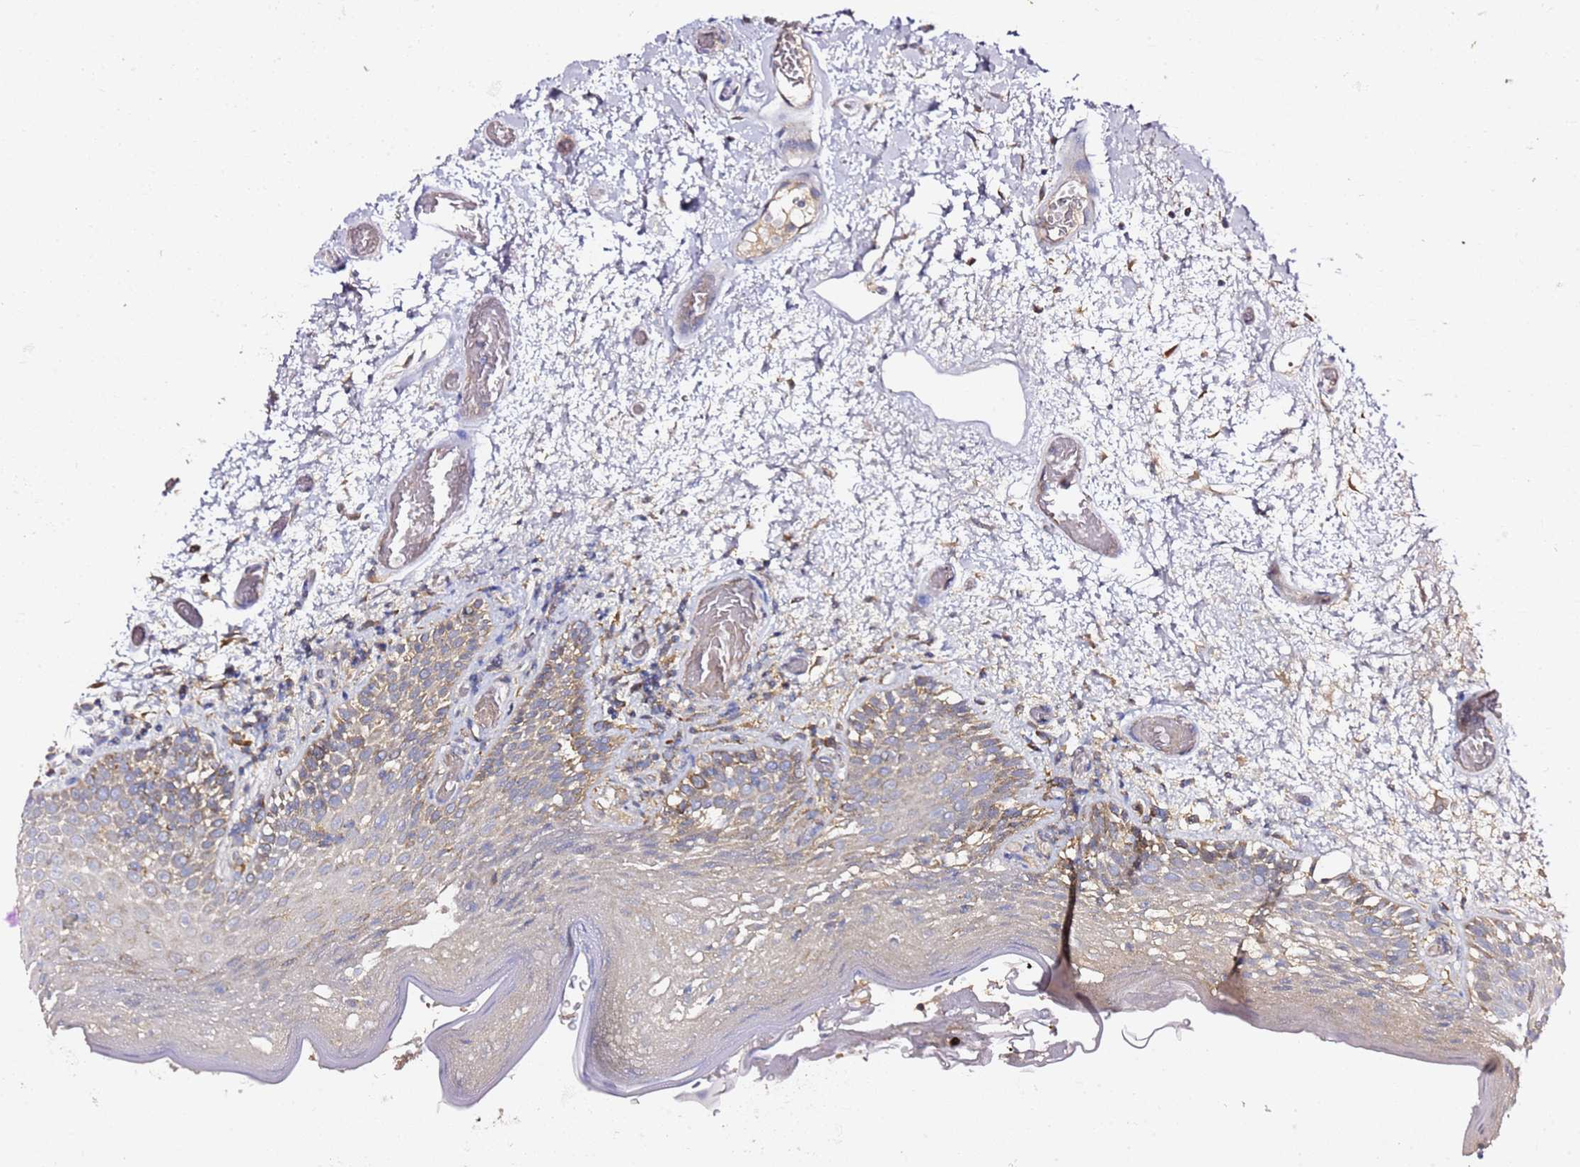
{"staining": {"intensity": "moderate", "quantity": ">75%", "location": "cytoplasmic/membranous"}, "tissue": "oral mucosa", "cell_type": "Squamous epithelial cells", "image_type": "normal", "snomed": [{"axis": "morphology", "description": "Normal tissue, NOS"}, {"axis": "morphology", "description": "Squamous cell carcinoma, NOS"}, {"axis": "topography", "description": "Oral tissue"}, {"axis": "topography", "description": "Tounge, NOS"}, {"axis": "topography", "description": "Head-Neck"}], "caption": "A high-resolution image shows immunohistochemistry staining of benign oral mucosa, which displays moderate cytoplasmic/membranous expression in approximately >75% of squamous epithelial cells.", "gene": "C19orf12", "patient": {"sex": "male", "age": 76}}